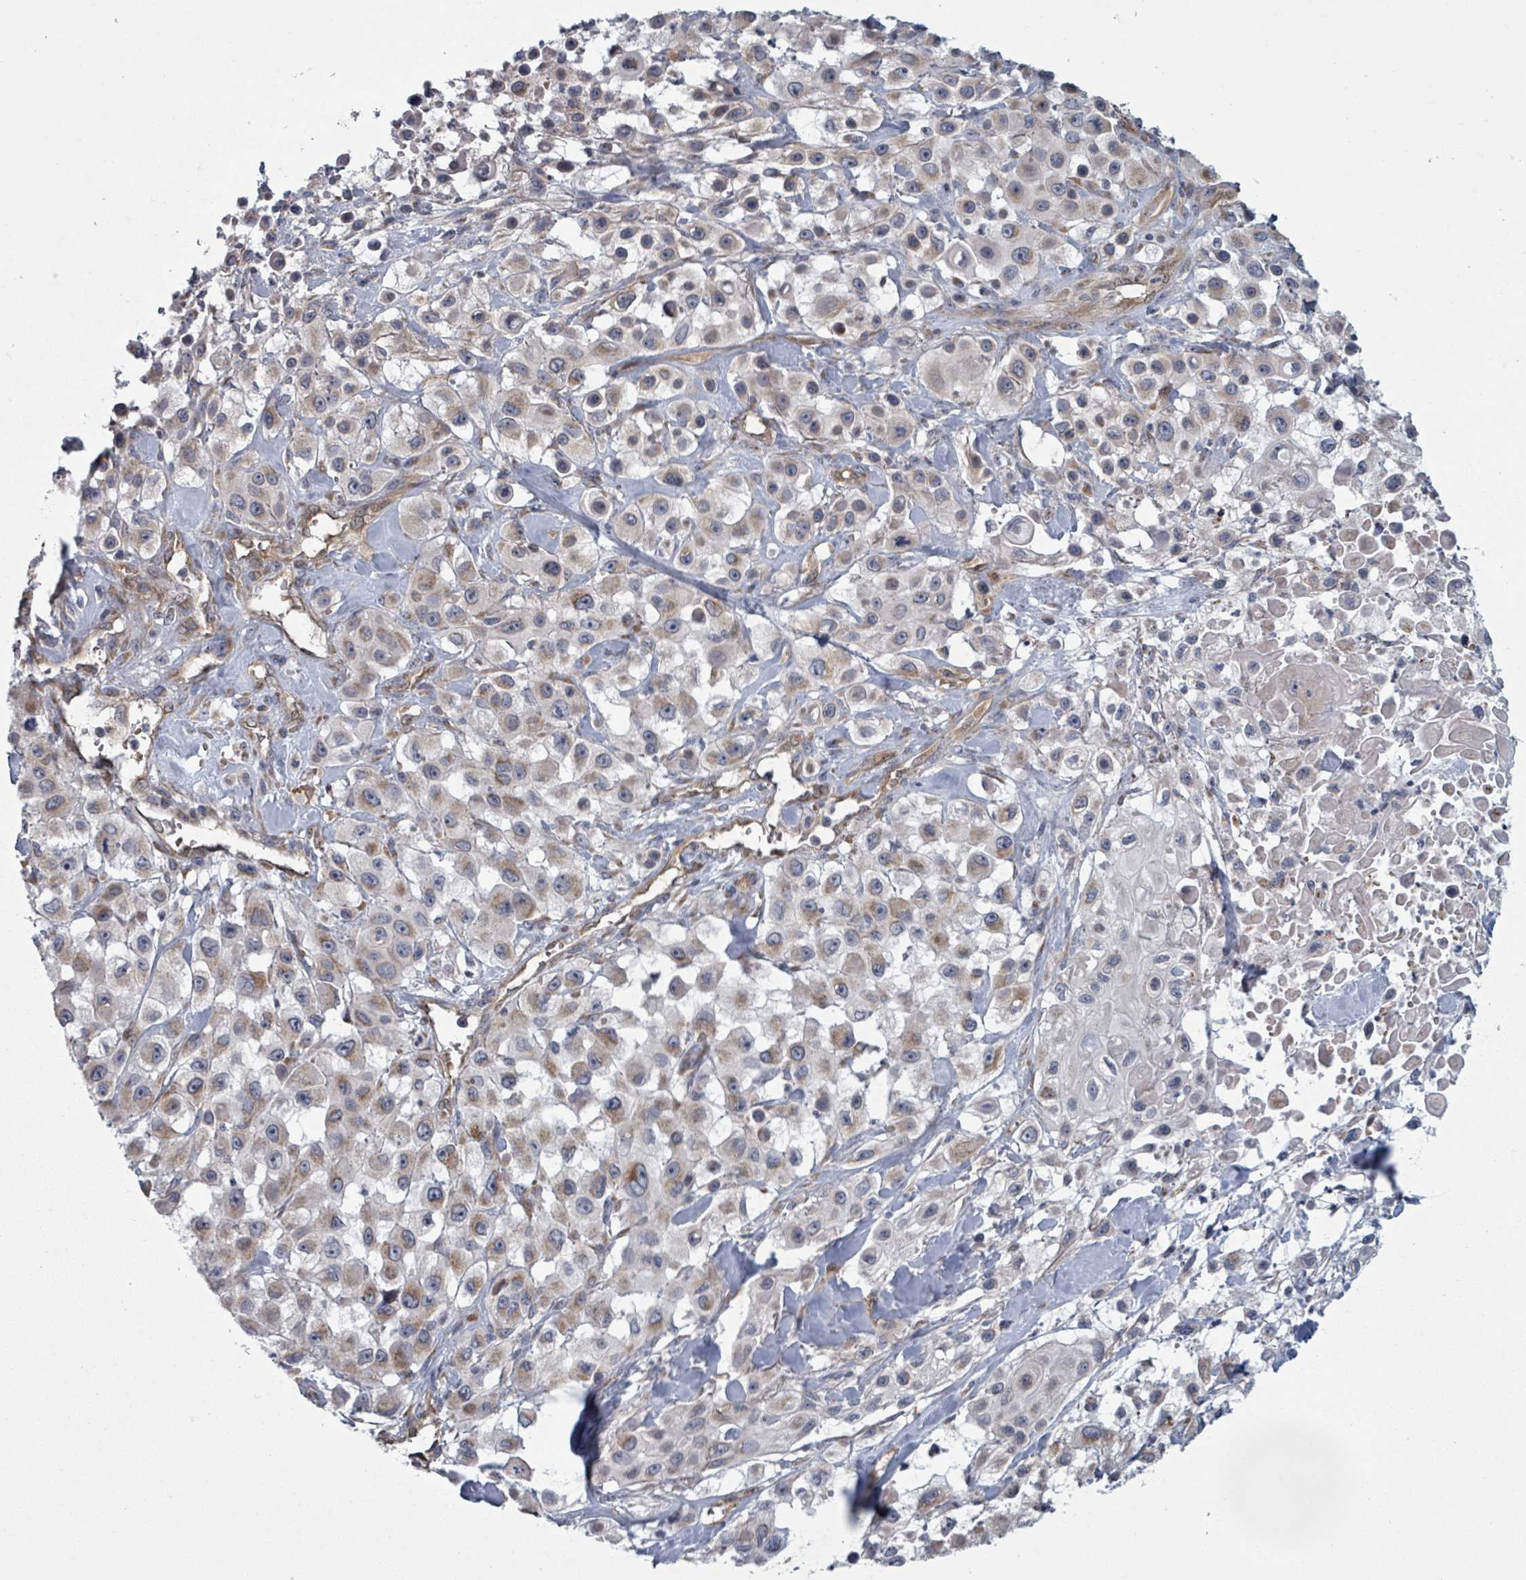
{"staining": {"intensity": "weak", "quantity": "25%-75%", "location": "cytoplasmic/membranous"}, "tissue": "skin cancer", "cell_type": "Tumor cells", "image_type": "cancer", "snomed": [{"axis": "morphology", "description": "Squamous cell carcinoma, NOS"}, {"axis": "topography", "description": "Skin"}], "caption": "Skin cancer stained with a brown dye shows weak cytoplasmic/membranous positive expression in about 25%-75% of tumor cells.", "gene": "FKBP1A", "patient": {"sex": "male", "age": 63}}